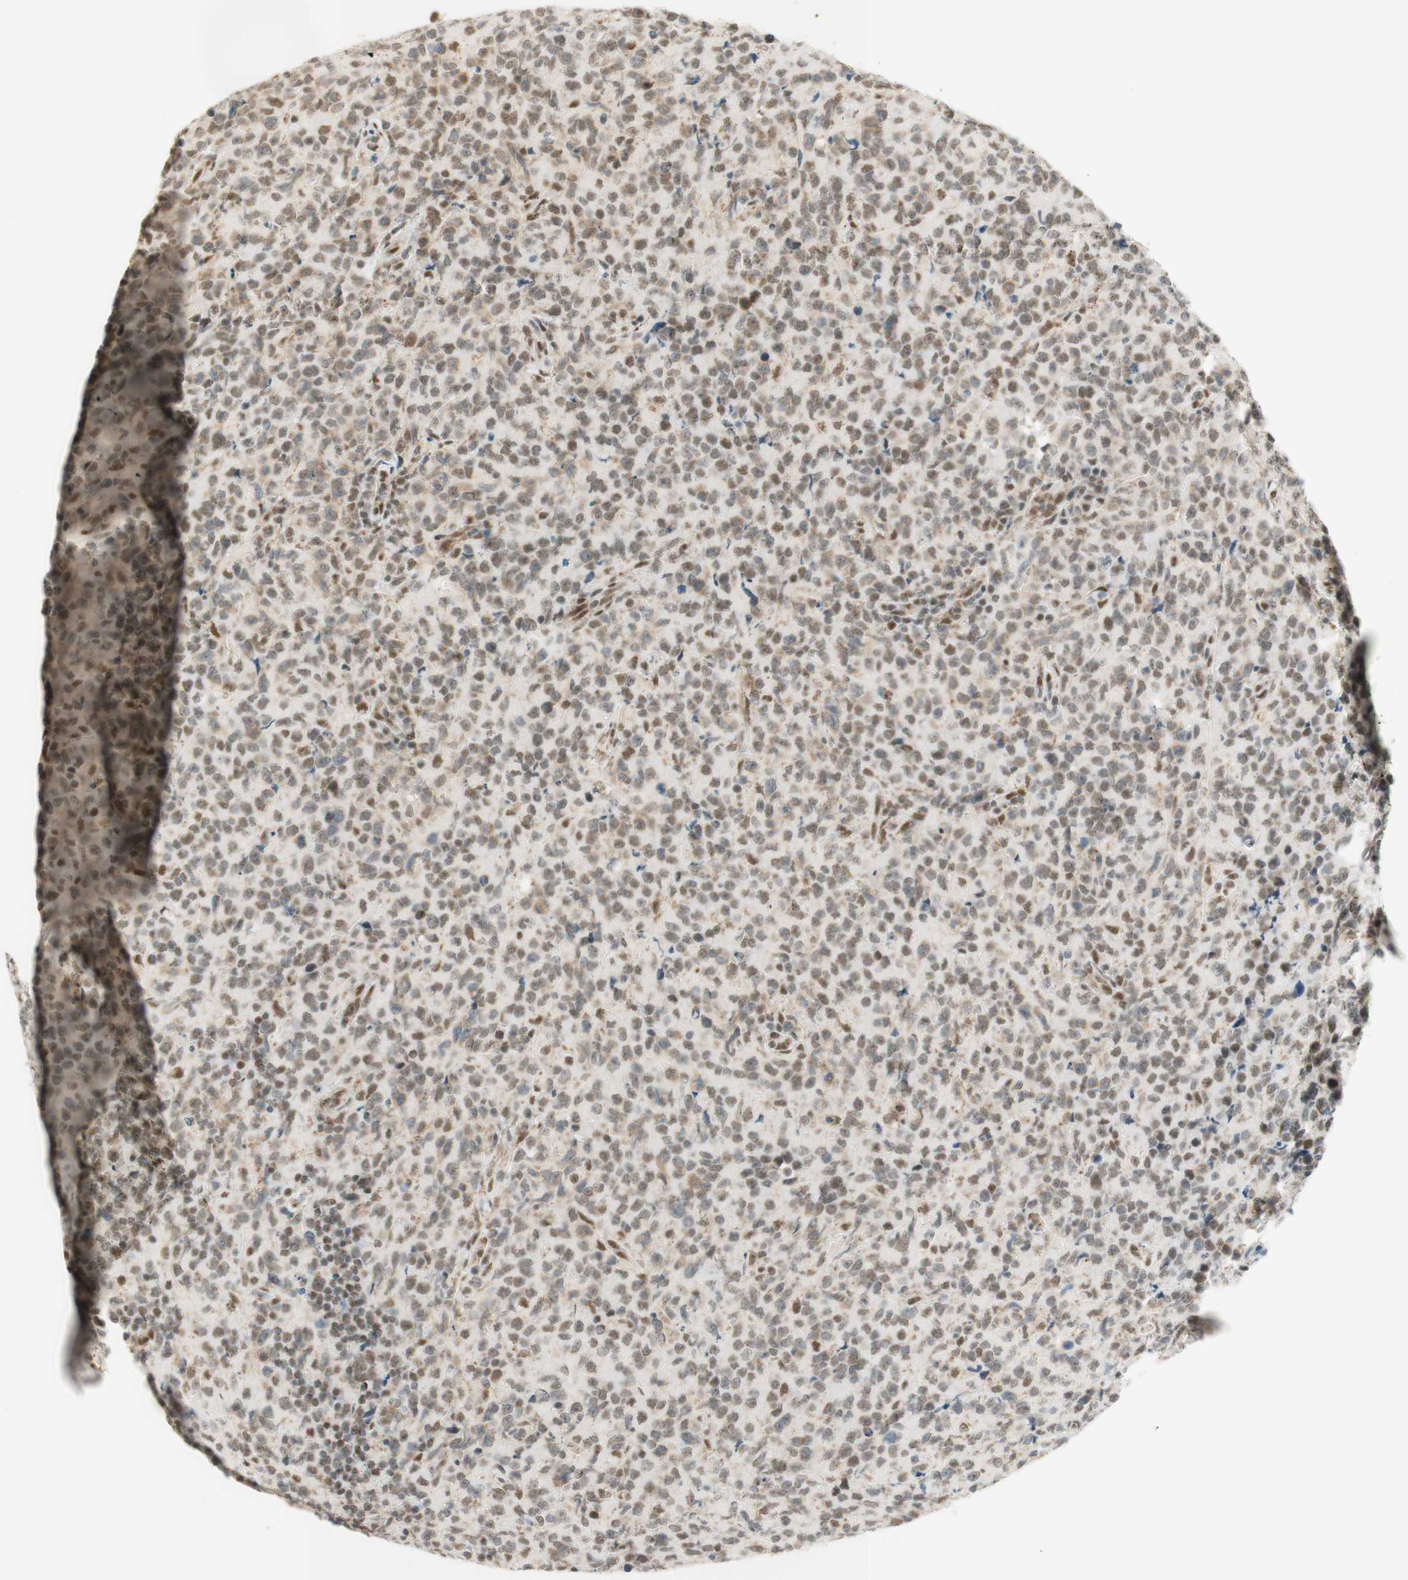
{"staining": {"intensity": "moderate", "quantity": "<25%", "location": "nuclear"}, "tissue": "lymphoma", "cell_type": "Tumor cells", "image_type": "cancer", "snomed": [{"axis": "morphology", "description": "Malignant lymphoma, non-Hodgkin's type, High grade"}, {"axis": "topography", "description": "Tonsil"}], "caption": "Immunohistochemistry (IHC) staining of lymphoma, which displays low levels of moderate nuclear expression in about <25% of tumor cells indicating moderate nuclear protein expression. The staining was performed using DAB (brown) for protein detection and nuclei were counterstained in hematoxylin (blue).", "gene": "ZNF782", "patient": {"sex": "female", "age": 36}}